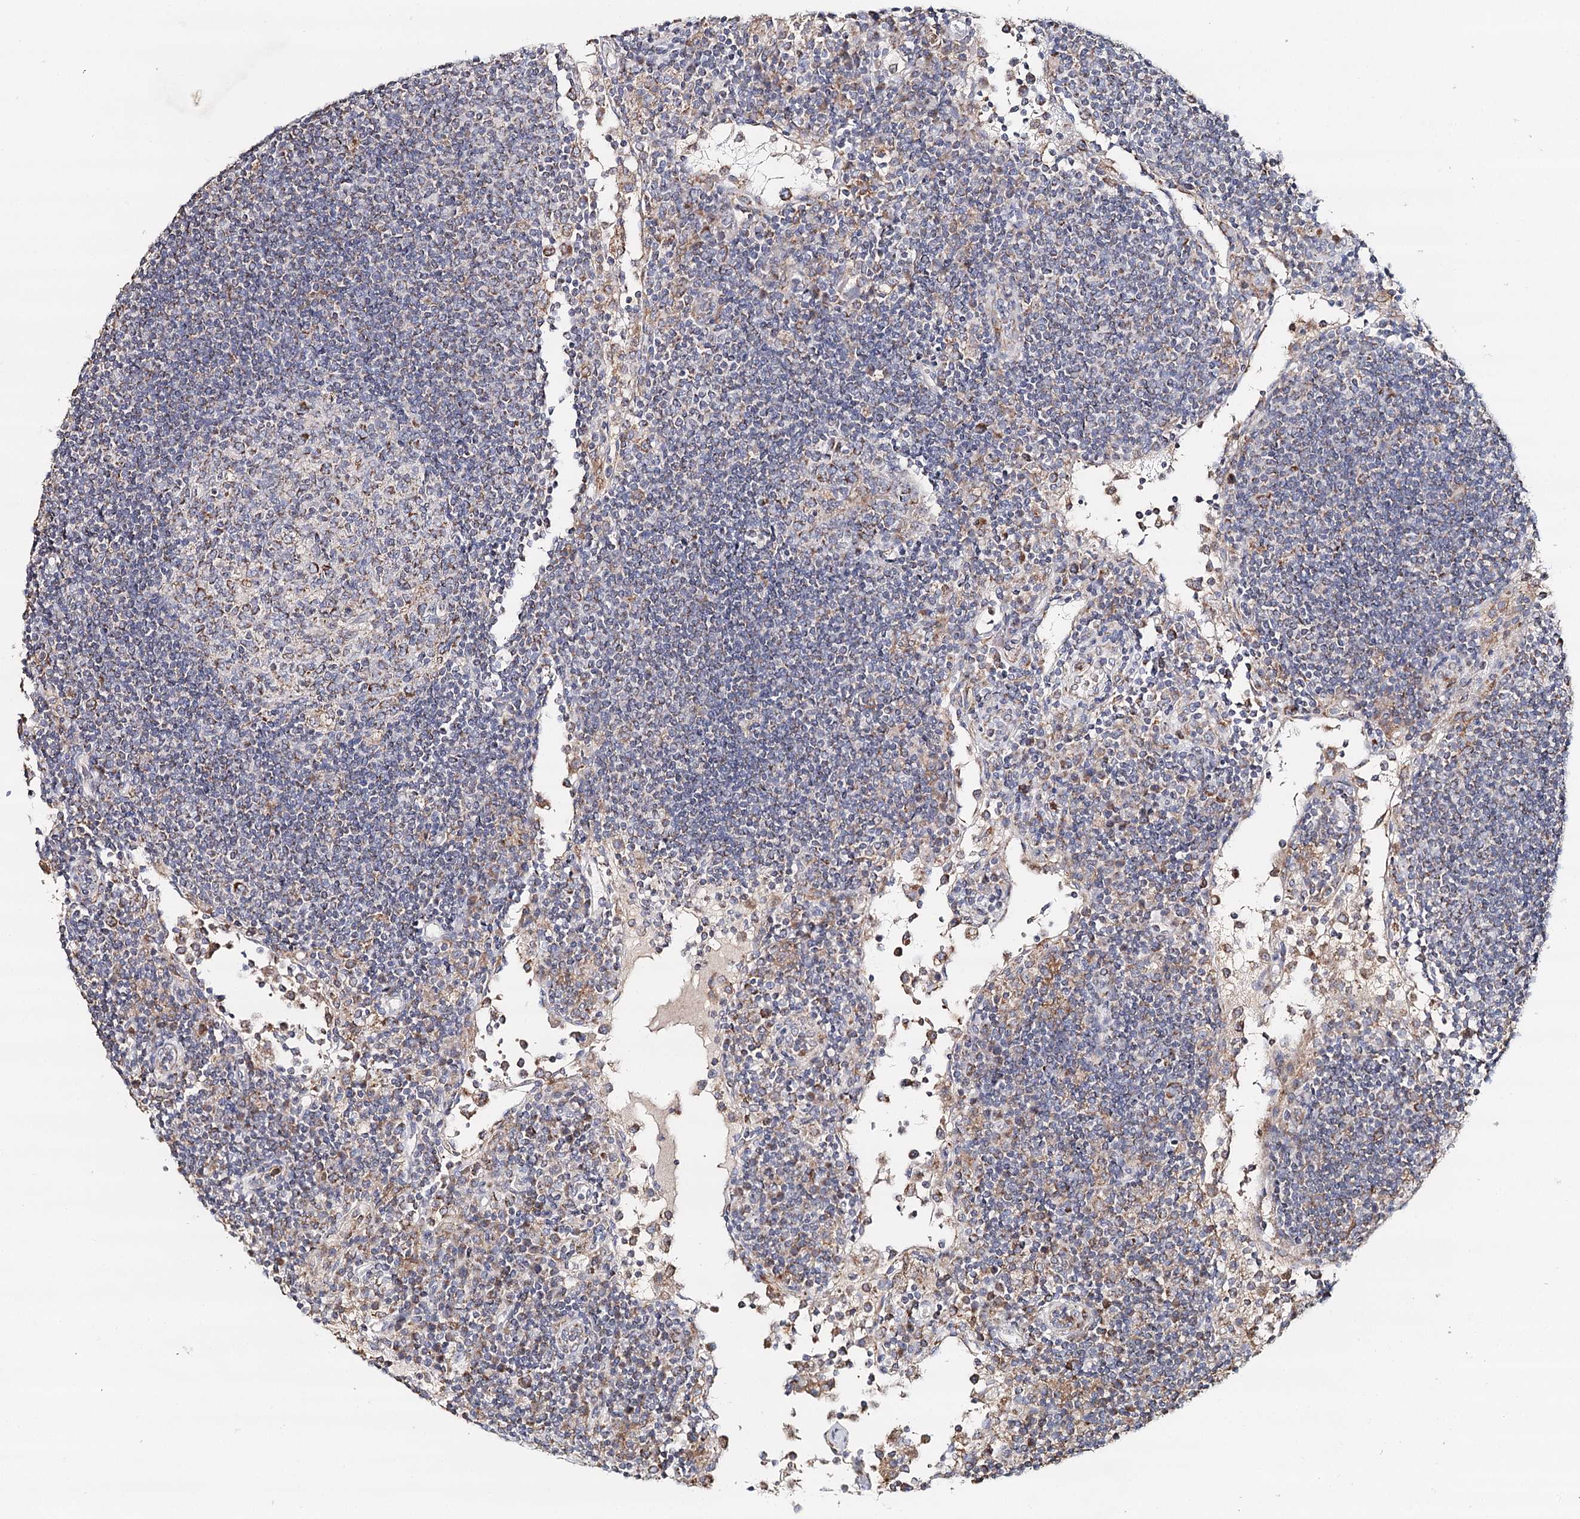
{"staining": {"intensity": "moderate", "quantity": "<25%", "location": "cytoplasmic/membranous"}, "tissue": "lymph node", "cell_type": "Germinal center cells", "image_type": "normal", "snomed": [{"axis": "morphology", "description": "Normal tissue, NOS"}, {"axis": "topography", "description": "Lymph node"}], "caption": "The image demonstrates staining of unremarkable lymph node, revealing moderate cytoplasmic/membranous protein positivity (brown color) within germinal center cells.", "gene": "MMP25", "patient": {"sex": "female", "age": 53}}